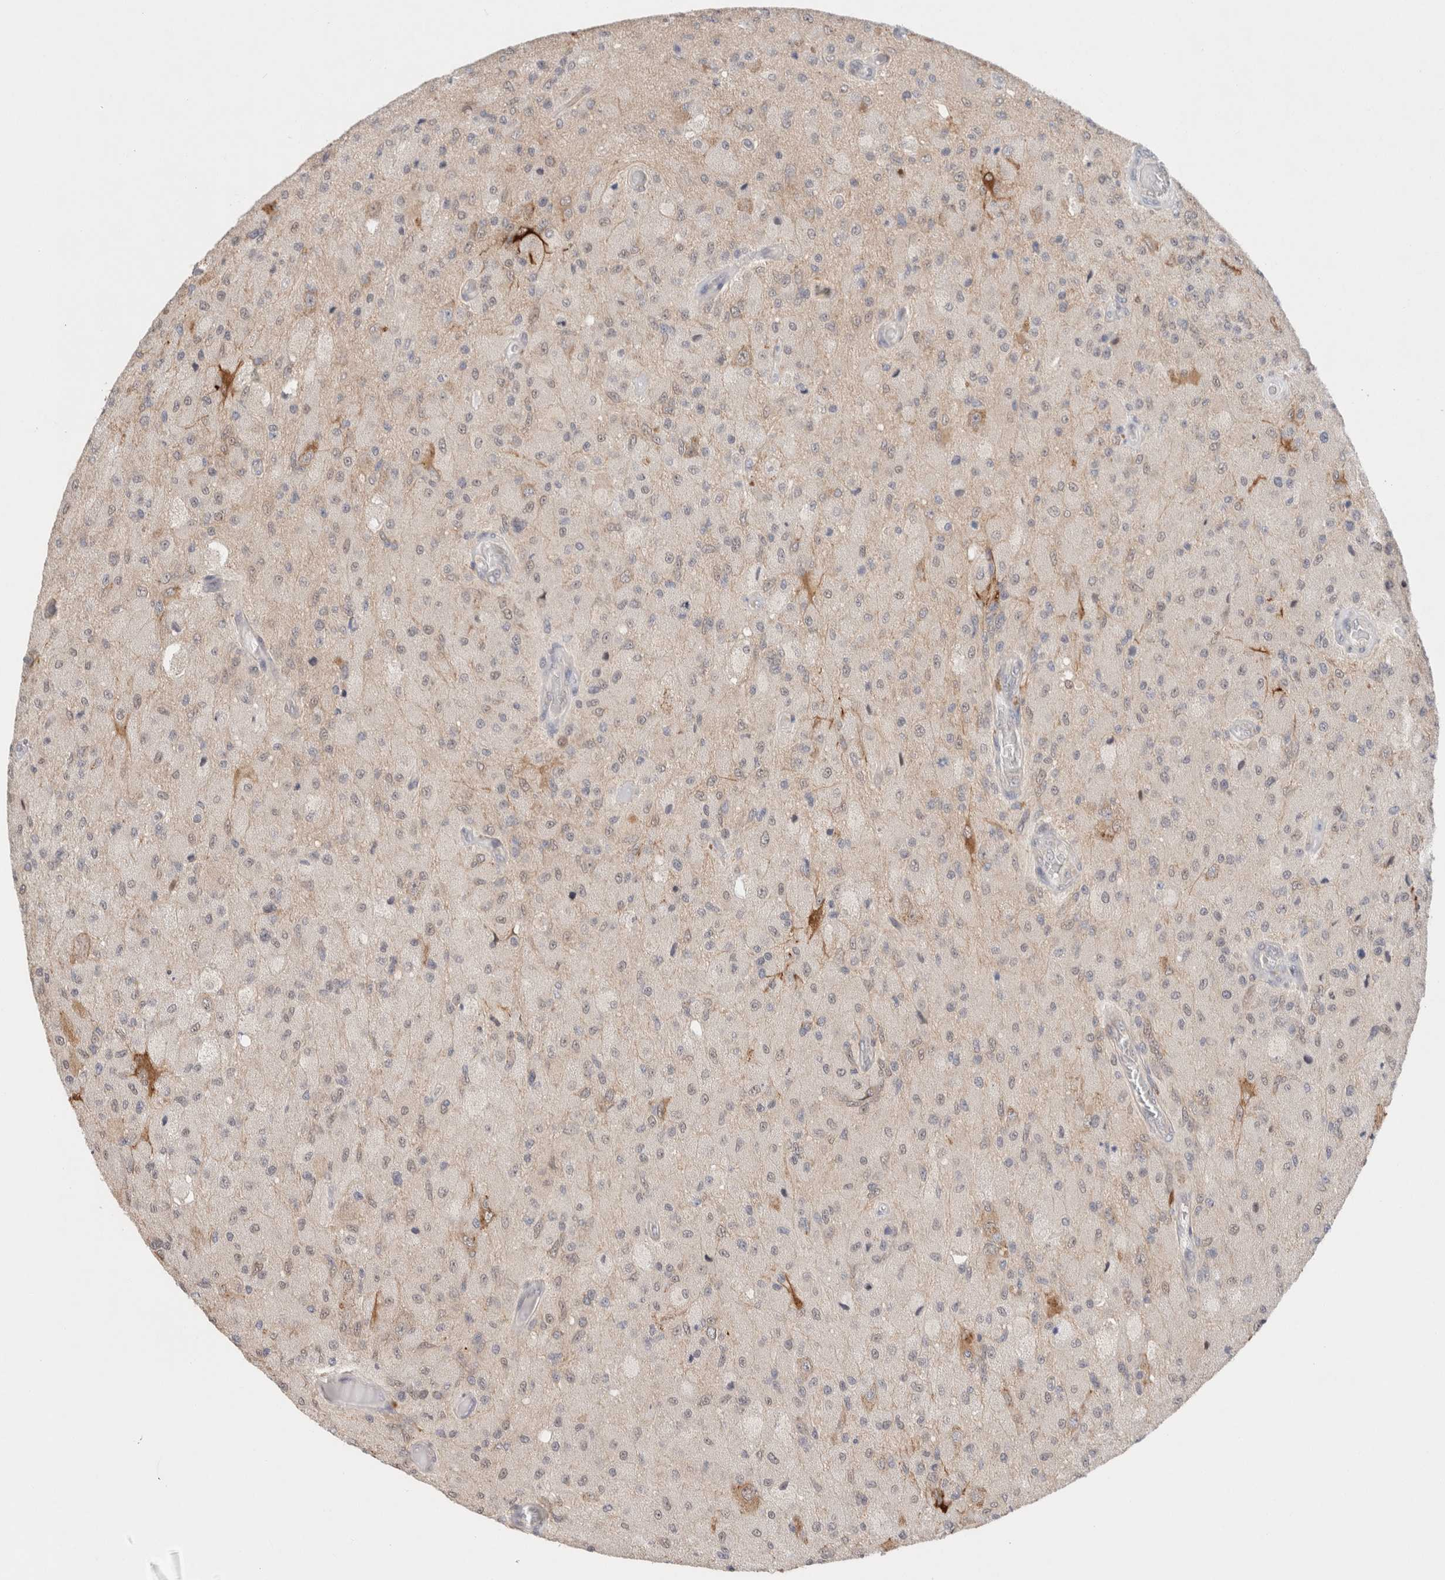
{"staining": {"intensity": "negative", "quantity": "none", "location": "none"}, "tissue": "glioma", "cell_type": "Tumor cells", "image_type": "cancer", "snomed": [{"axis": "morphology", "description": "Normal tissue, NOS"}, {"axis": "morphology", "description": "Glioma, malignant, High grade"}, {"axis": "topography", "description": "Cerebral cortex"}], "caption": "Micrograph shows no significant protein staining in tumor cells of glioma. (Brightfield microscopy of DAB (3,3'-diaminobenzidine) immunohistochemistry (IHC) at high magnification).", "gene": "ERI3", "patient": {"sex": "male", "age": 77}}